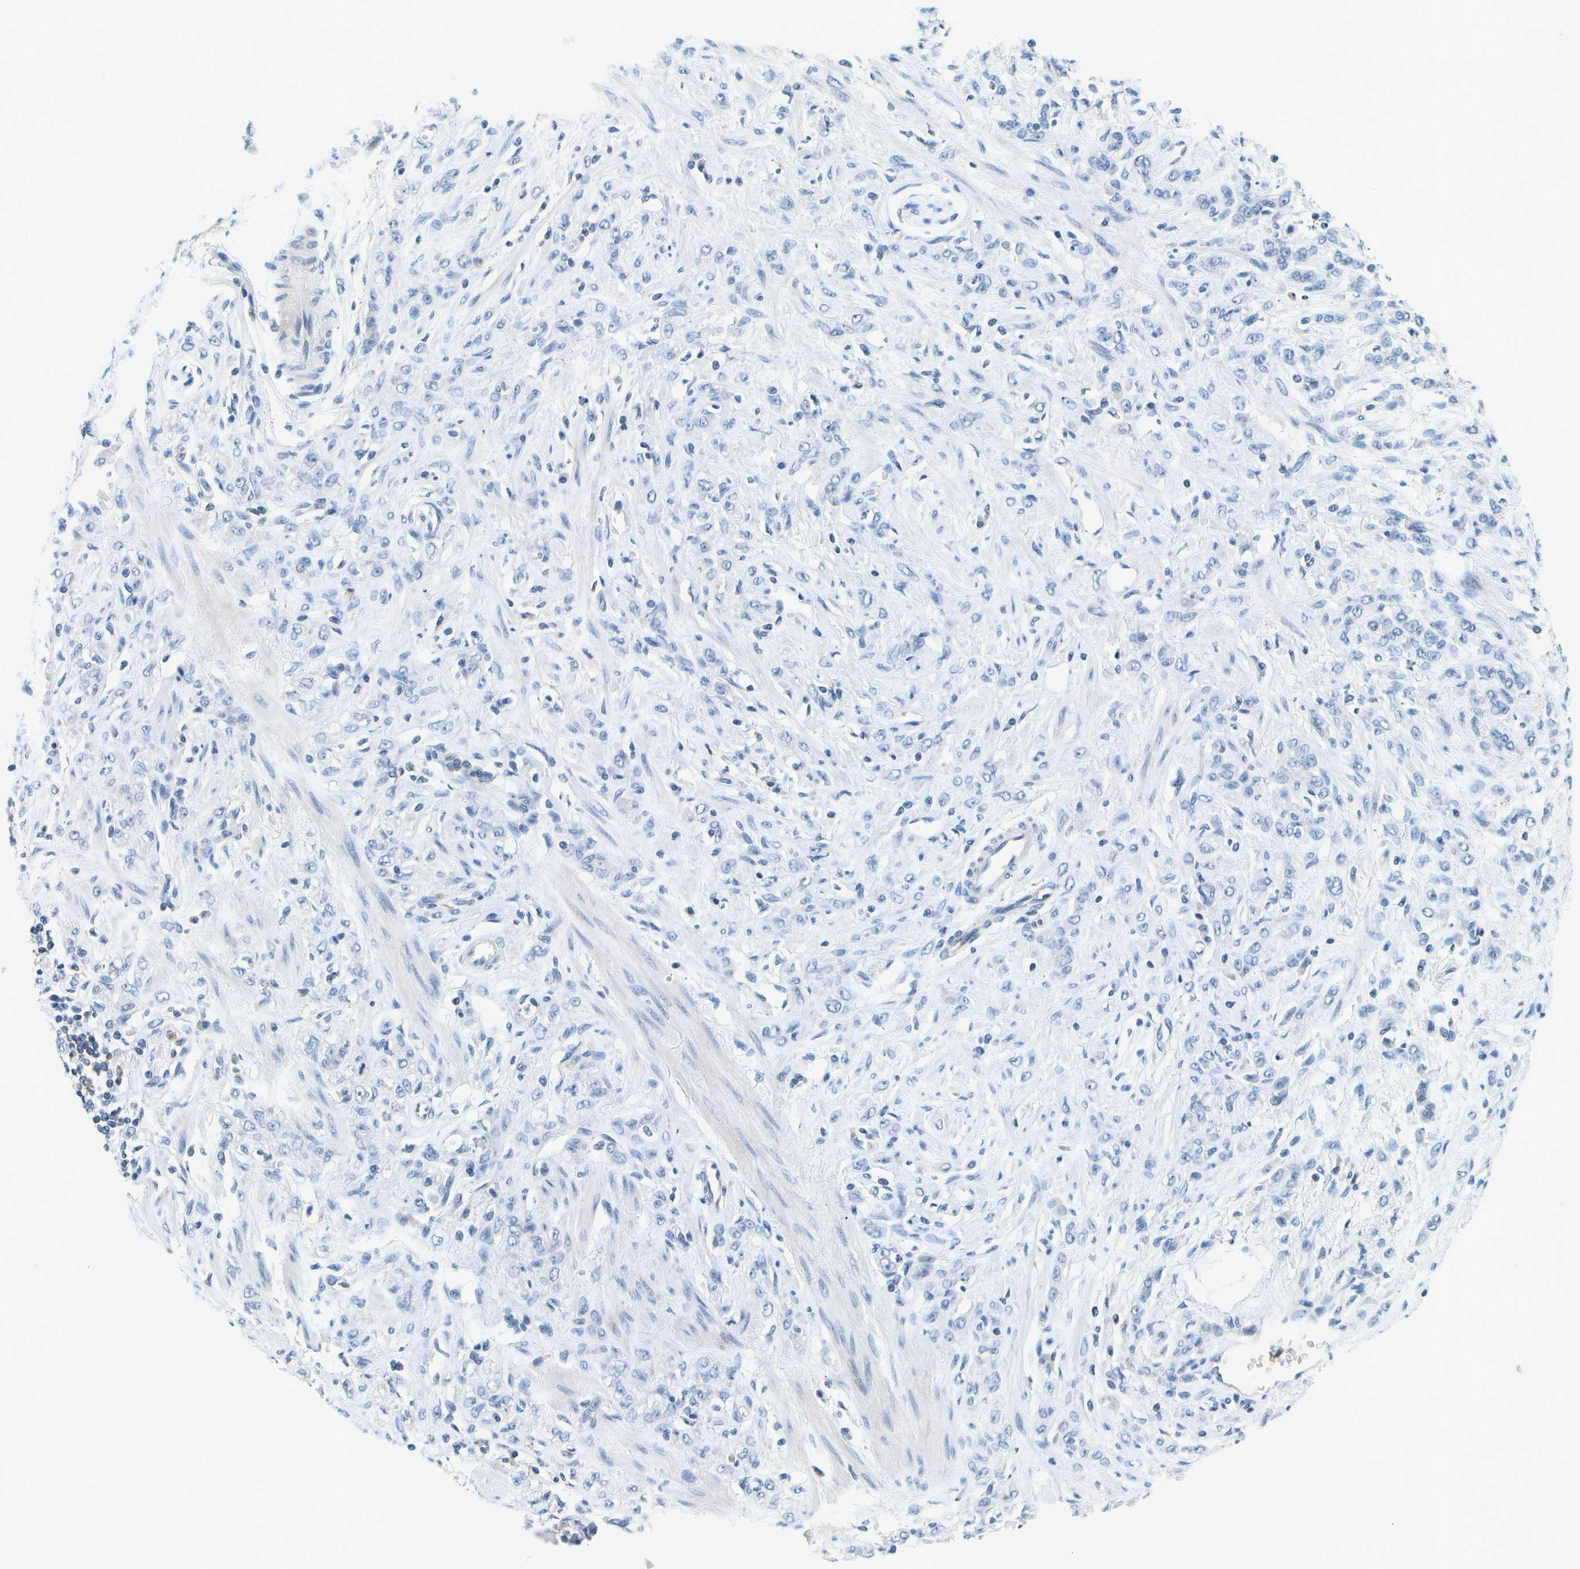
{"staining": {"intensity": "negative", "quantity": "none", "location": "none"}, "tissue": "stomach cancer", "cell_type": "Tumor cells", "image_type": "cancer", "snomed": [{"axis": "morphology", "description": "Normal tissue, NOS"}, {"axis": "morphology", "description": "Adenocarcinoma, NOS"}, {"axis": "topography", "description": "Stomach"}], "caption": "Immunohistochemistry micrograph of neoplastic tissue: human stomach cancer (adenocarcinoma) stained with DAB (3,3'-diaminobenzidine) reveals no significant protein staining in tumor cells. (DAB immunohistochemistry (IHC) with hematoxylin counter stain).", "gene": "RASGRP2", "patient": {"sex": "male", "age": 82}}